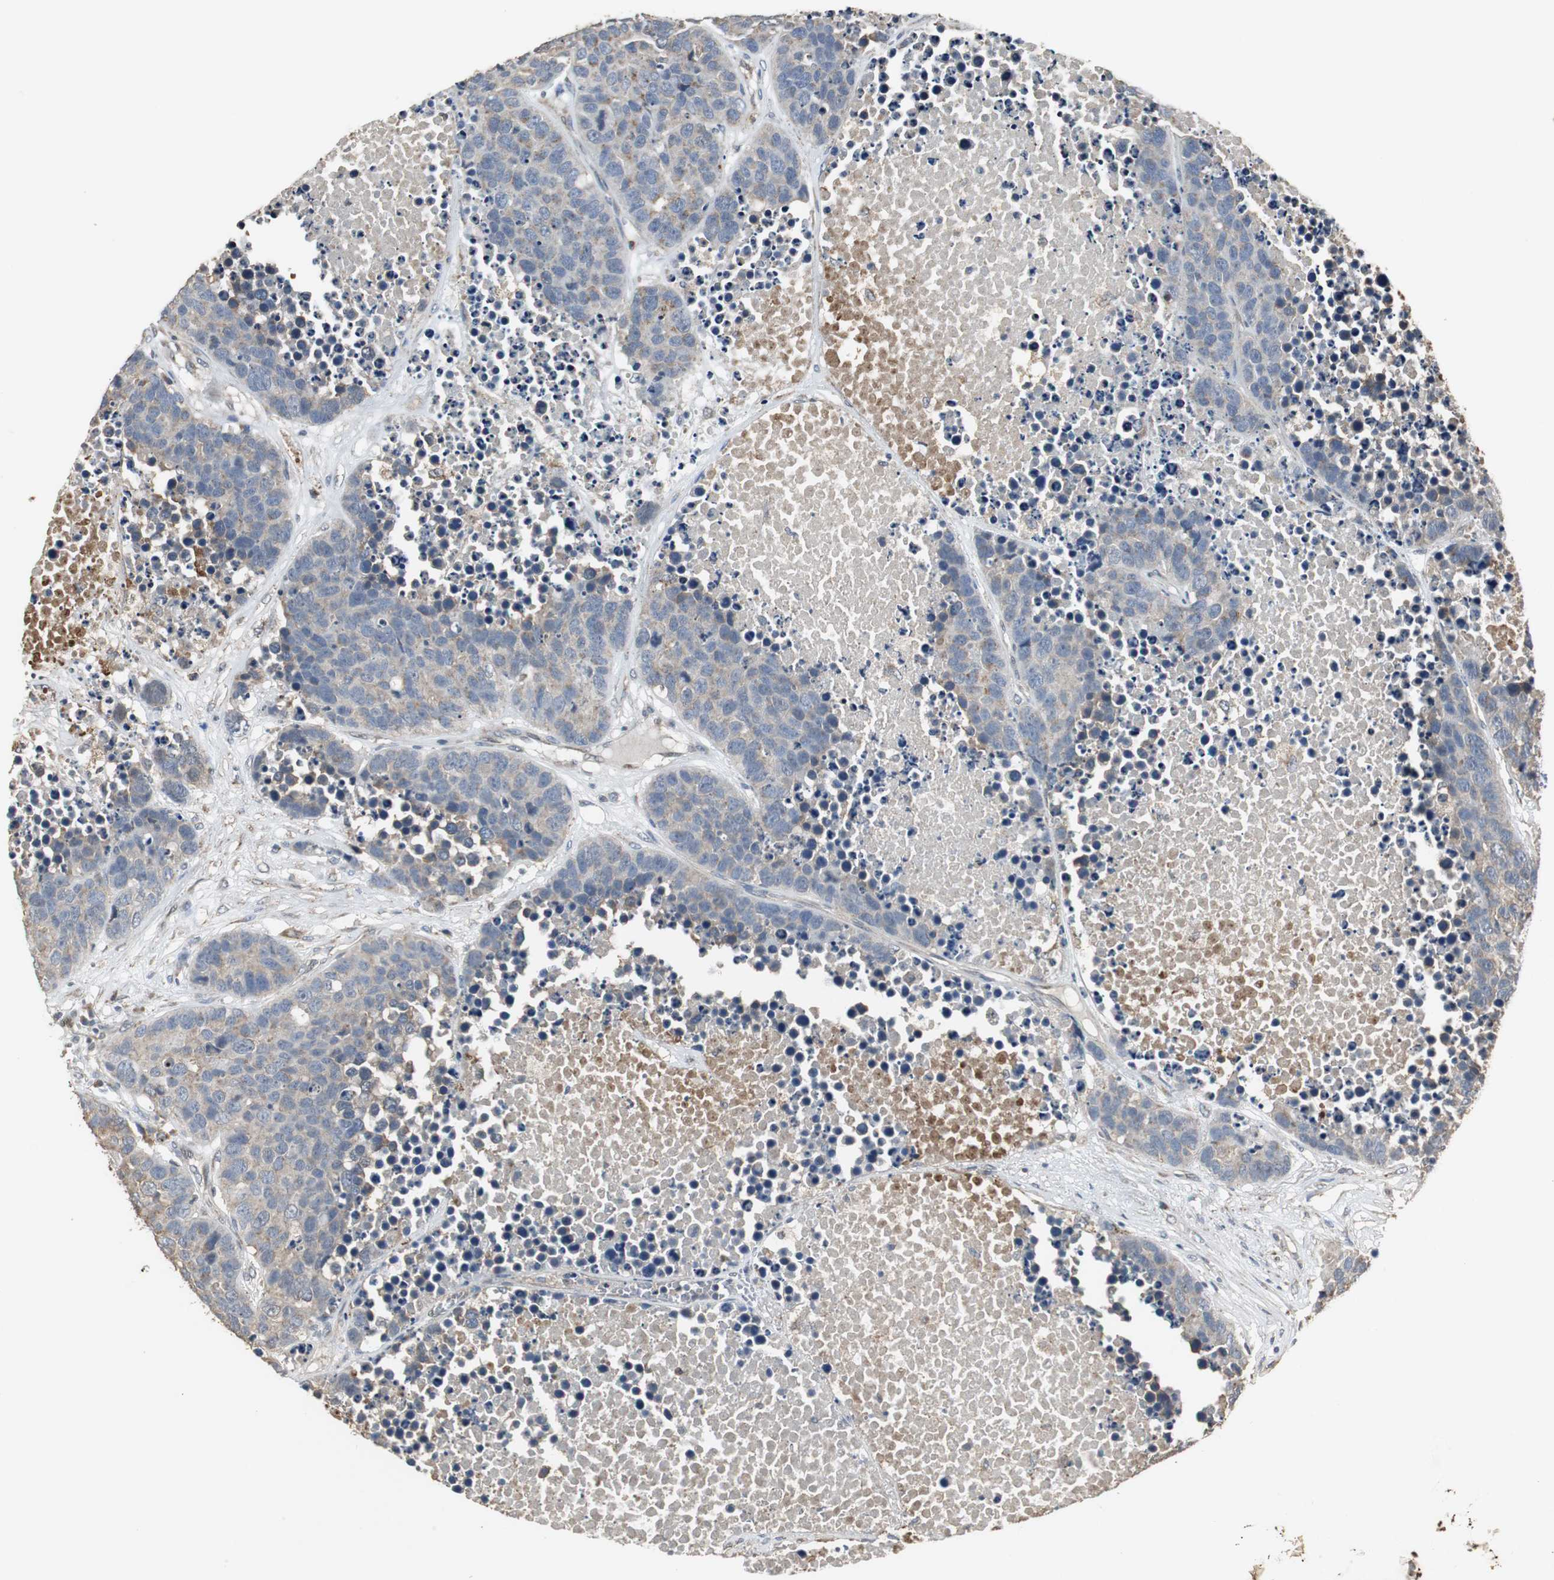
{"staining": {"intensity": "weak", "quantity": ">75%", "location": "cytoplasmic/membranous"}, "tissue": "carcinoid", "cell_type": "Tumor cells", "image_type": "cancer", "snomed": [{"axis": "morphology", "description": "Carcinoid, malignant, NOS"}, {"axis": "topography", "description": "Lung"}], "caption": "An image of human carcinoid stained for a protein reveals weak cytoplasmic/membranous brown staining in tumor cells.", "gene": "JTB", "patient": {"sex": "male", "age": 60}}